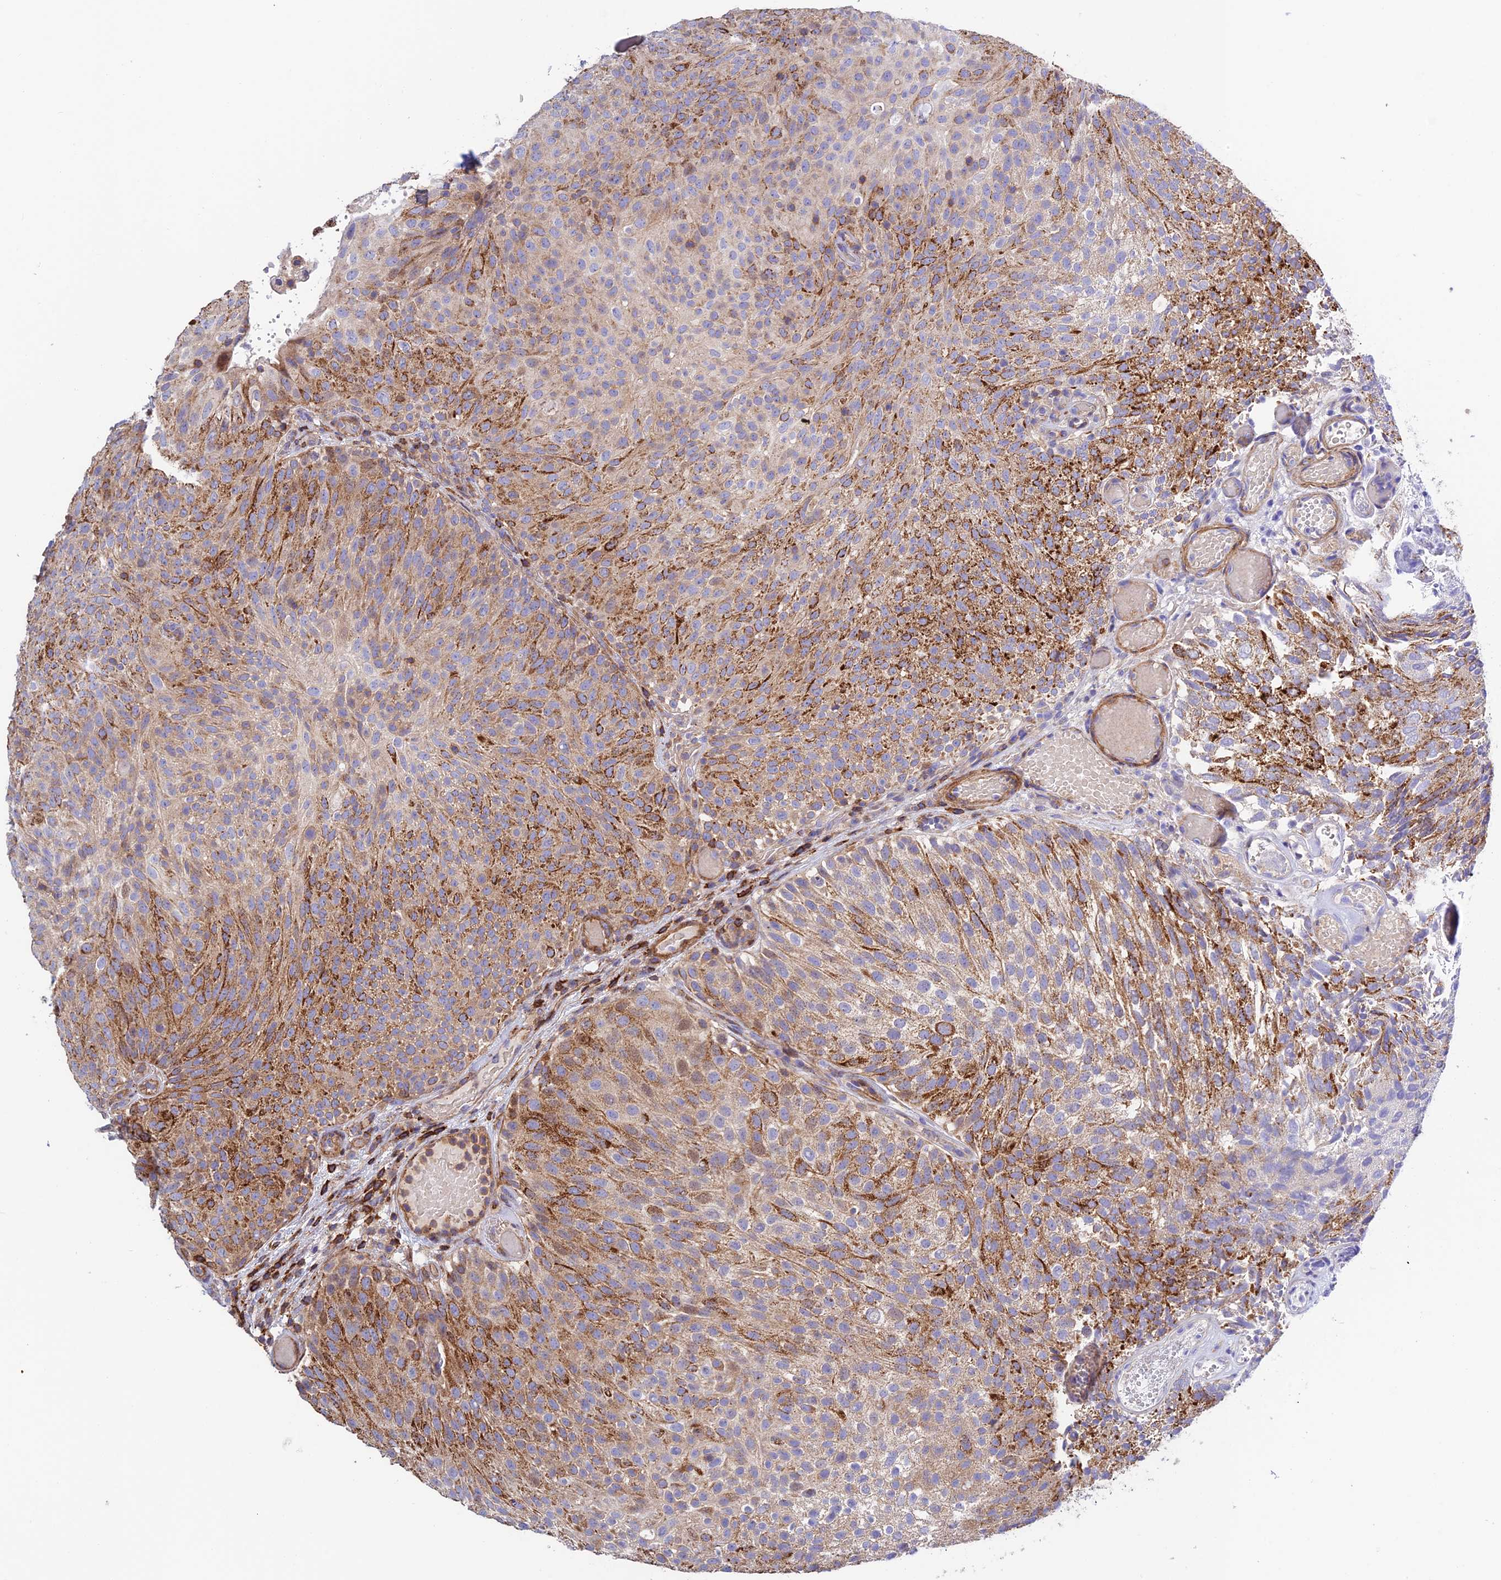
{"staining": {"intensity": "strong", "quantity": "25%-75%", "location": "cytoplasmic/membranous"}, "tissue": "urothelial cancer", "cell_type": "Tumor cells", "image_type": "cancer", "snomed": [{"axis": "morphology", "description": "Urothelial carcinoma, Low grade"}, {"axis": "topography", "description": "Urinary bladder"}], "caption": "This image shows immunohistochemistry (IHC) staining of urothelial carcinoma (low-grade), with high strong cytoplasmic/membranous positivity in approximately 25%-75% of tumor cells.", "gene": "PRIM1", "patient": {"sex": "male", "age": 78}}